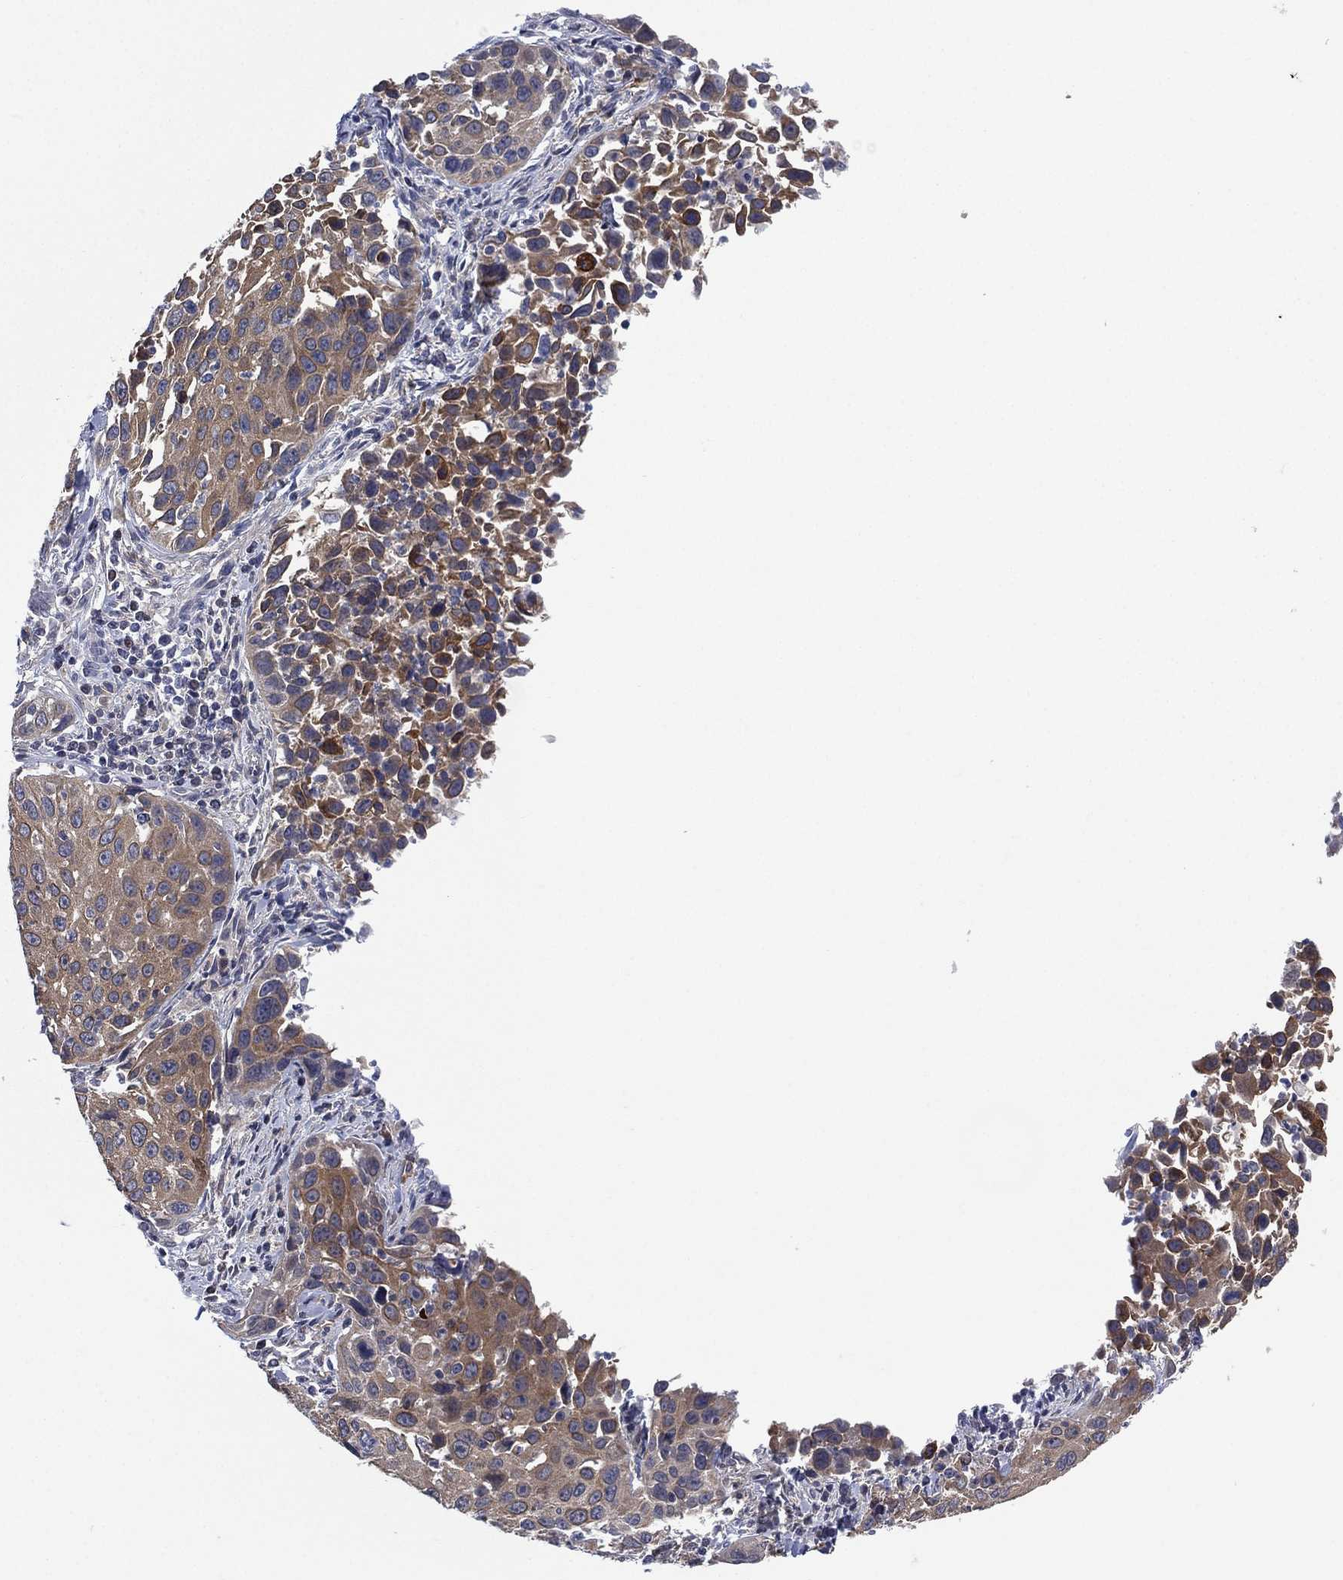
{"staining": {"intensity": "negative", "quantity": "none", "location": "none"}, "tissue": "cervical cancer", "cell_type": "Tumor cells", "image_type": "cancer", "snomed": [{"axis": "morphology", "description": "Squamous cell carcinoma, NOS"}, {"axis": "topography", "description": "Cervix"}], "caption": "Histopathology image shows no significant protein expression in tumor cells of cervical cancer (squamous cell carcinoma). The staining was performed using DAB (3,3'-diaminobenzidine) to visualize the protein expression in brown, while the nuclei were stained in blue with hematoxylin (Magnification: 20x).", "gene": "MPP7", "patient": {"sex": "female", "age": 26}}